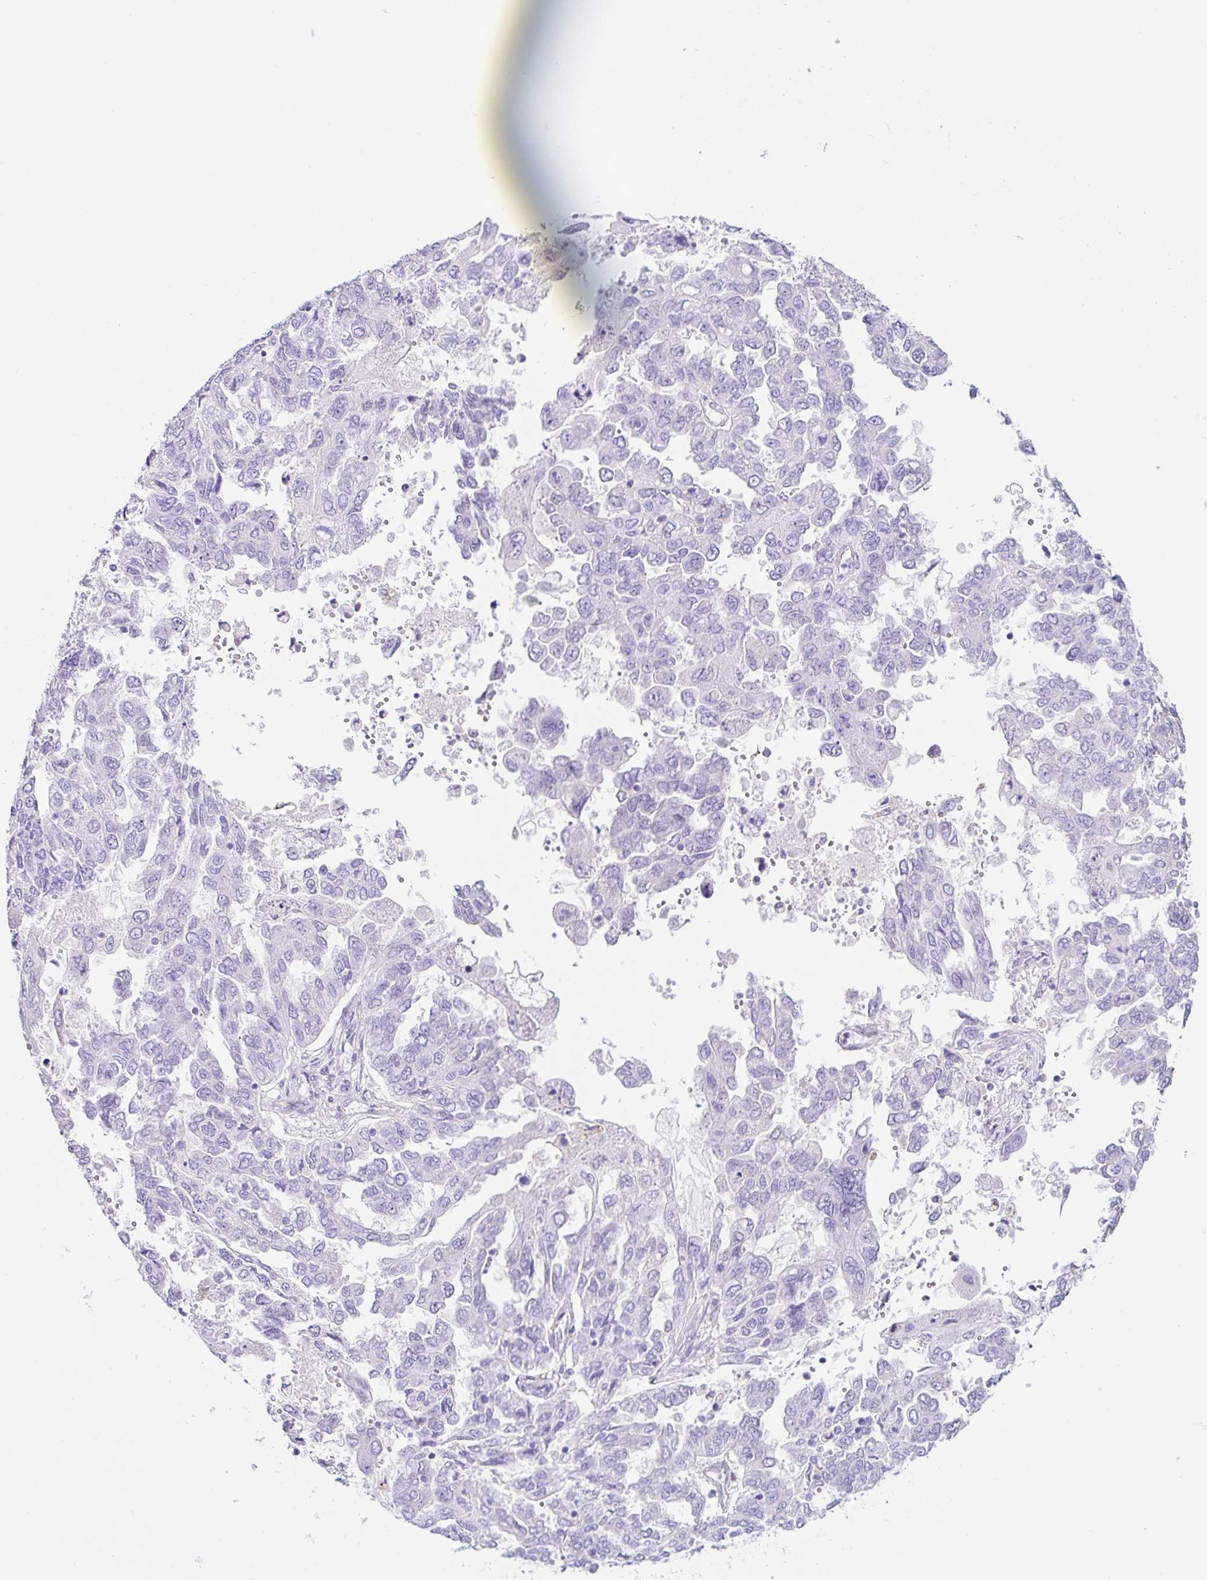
{"staining": {"intensity": "negative", "quantity": "none", "location": "none"}, "tissue": "ovarian cancer", "cell_type": "Tumor cells", "image_type": "cancer", "snomed": [{"axis": "morphology", "description": "Cystadenocarcinoma, serous, NOS"}, {"axis": "topography", "description": "Ovary"}], "caption": "The immunohistochemistry image has no significant staining in tumor cells of serous cystadenocarcinoma (ovarian) tissue. Brightfield microscopy of immunohistochemistry (IHC) stained with DAB (brown) and hematoxylin (blue), captured at high magnification.", "gene": "DKK4", "patient": {"sex": "female", "age": 53}}